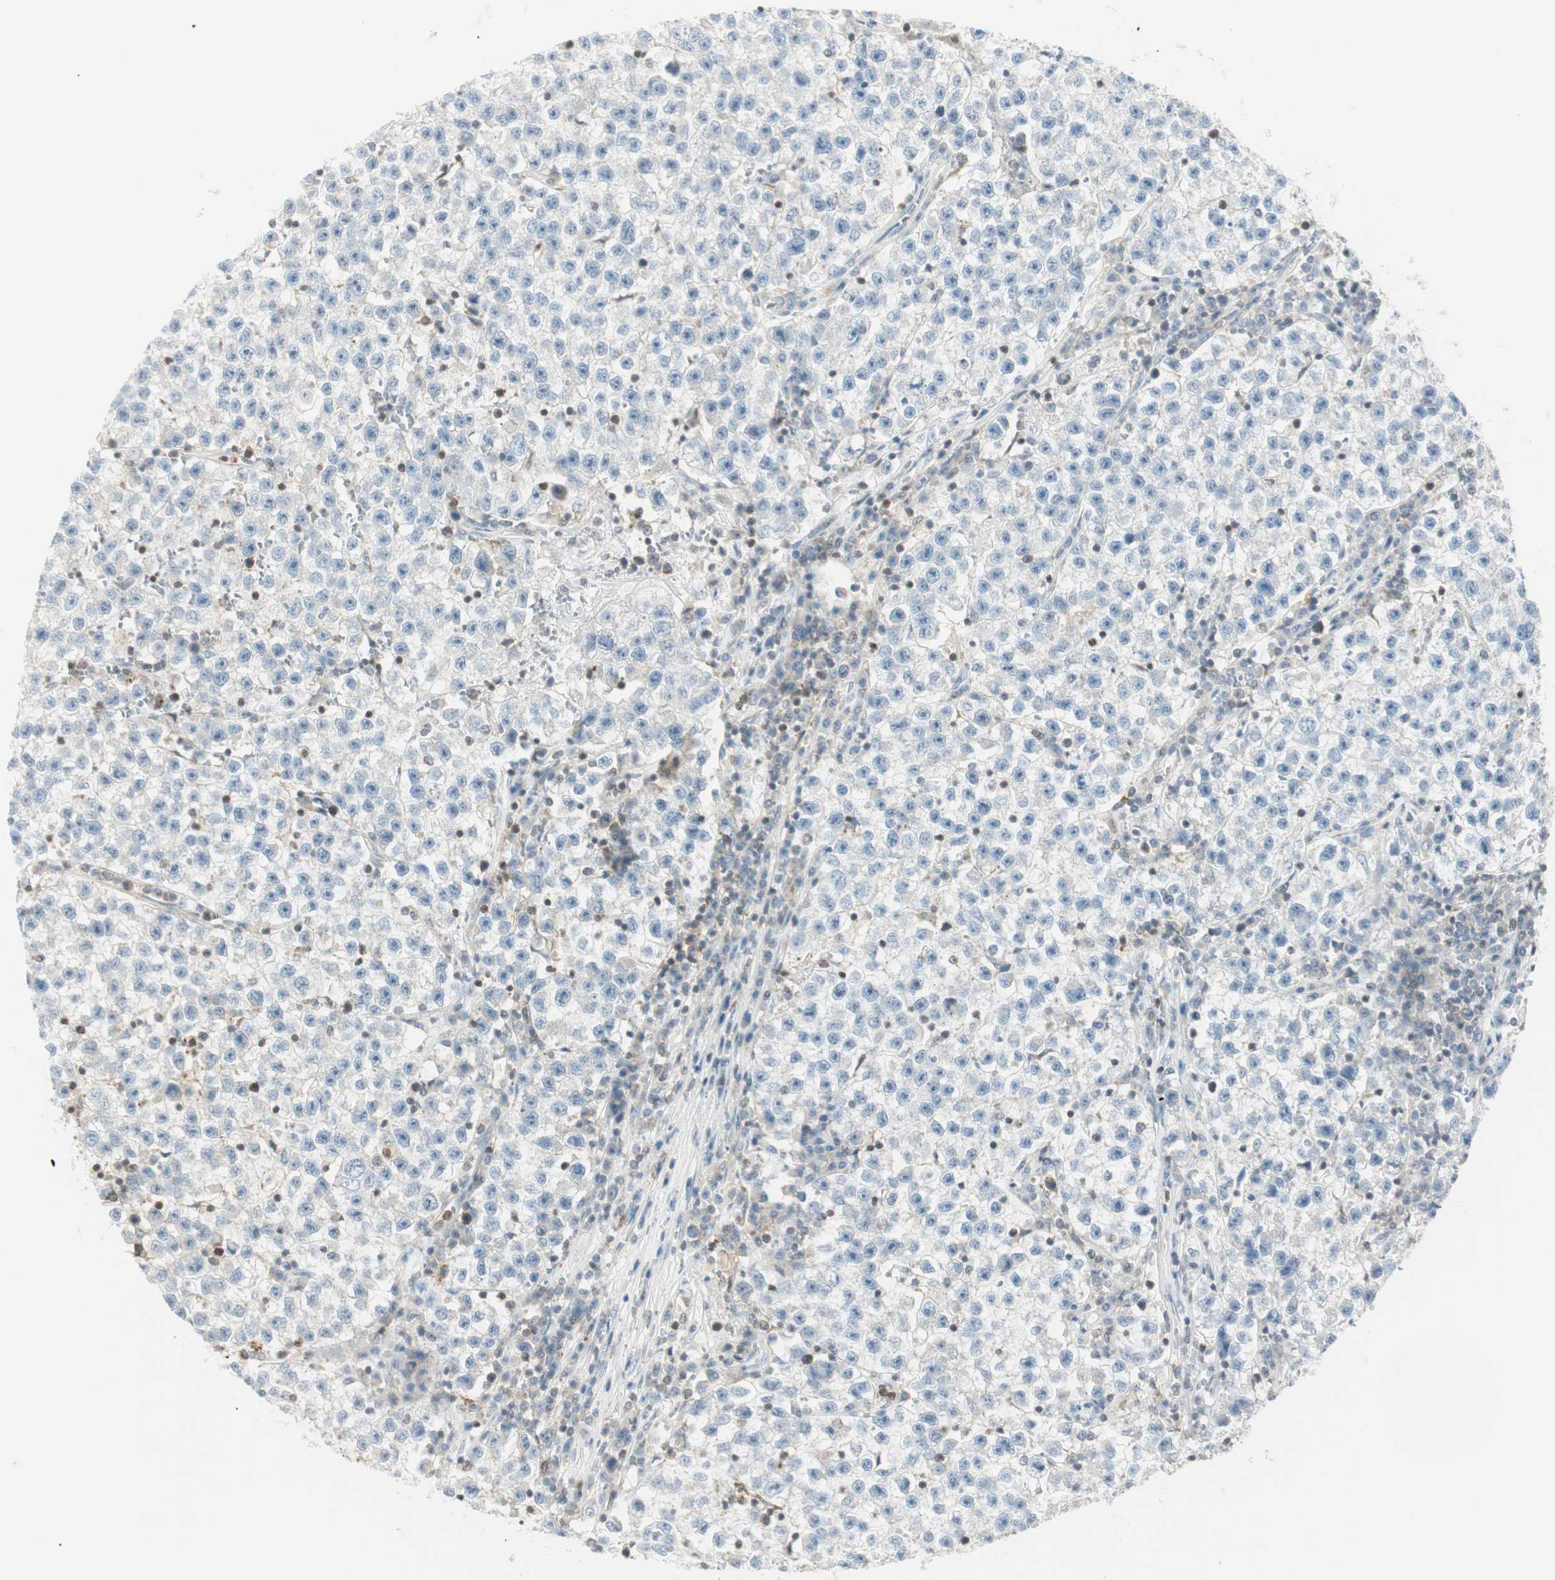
{"staining": {"intensity": "negative", "quantity": "none", "location": "none"}, "tissue": "testis cancer", "cell_type": "Tumor cells", "image_type": "cancer", "snomed": [{"axis": "morphology", "description": "Seminoma, NOS"}, {"axis": "topography", "description": "Testis"}], "caption": "High power microscopy photomicrograph of an immunohistochemistry micrograph of seminoma (testis), revealing no significant expression in tumor cells.", "gene": "PPP1CA", "patient": {"sex": "male", "age": 22}}